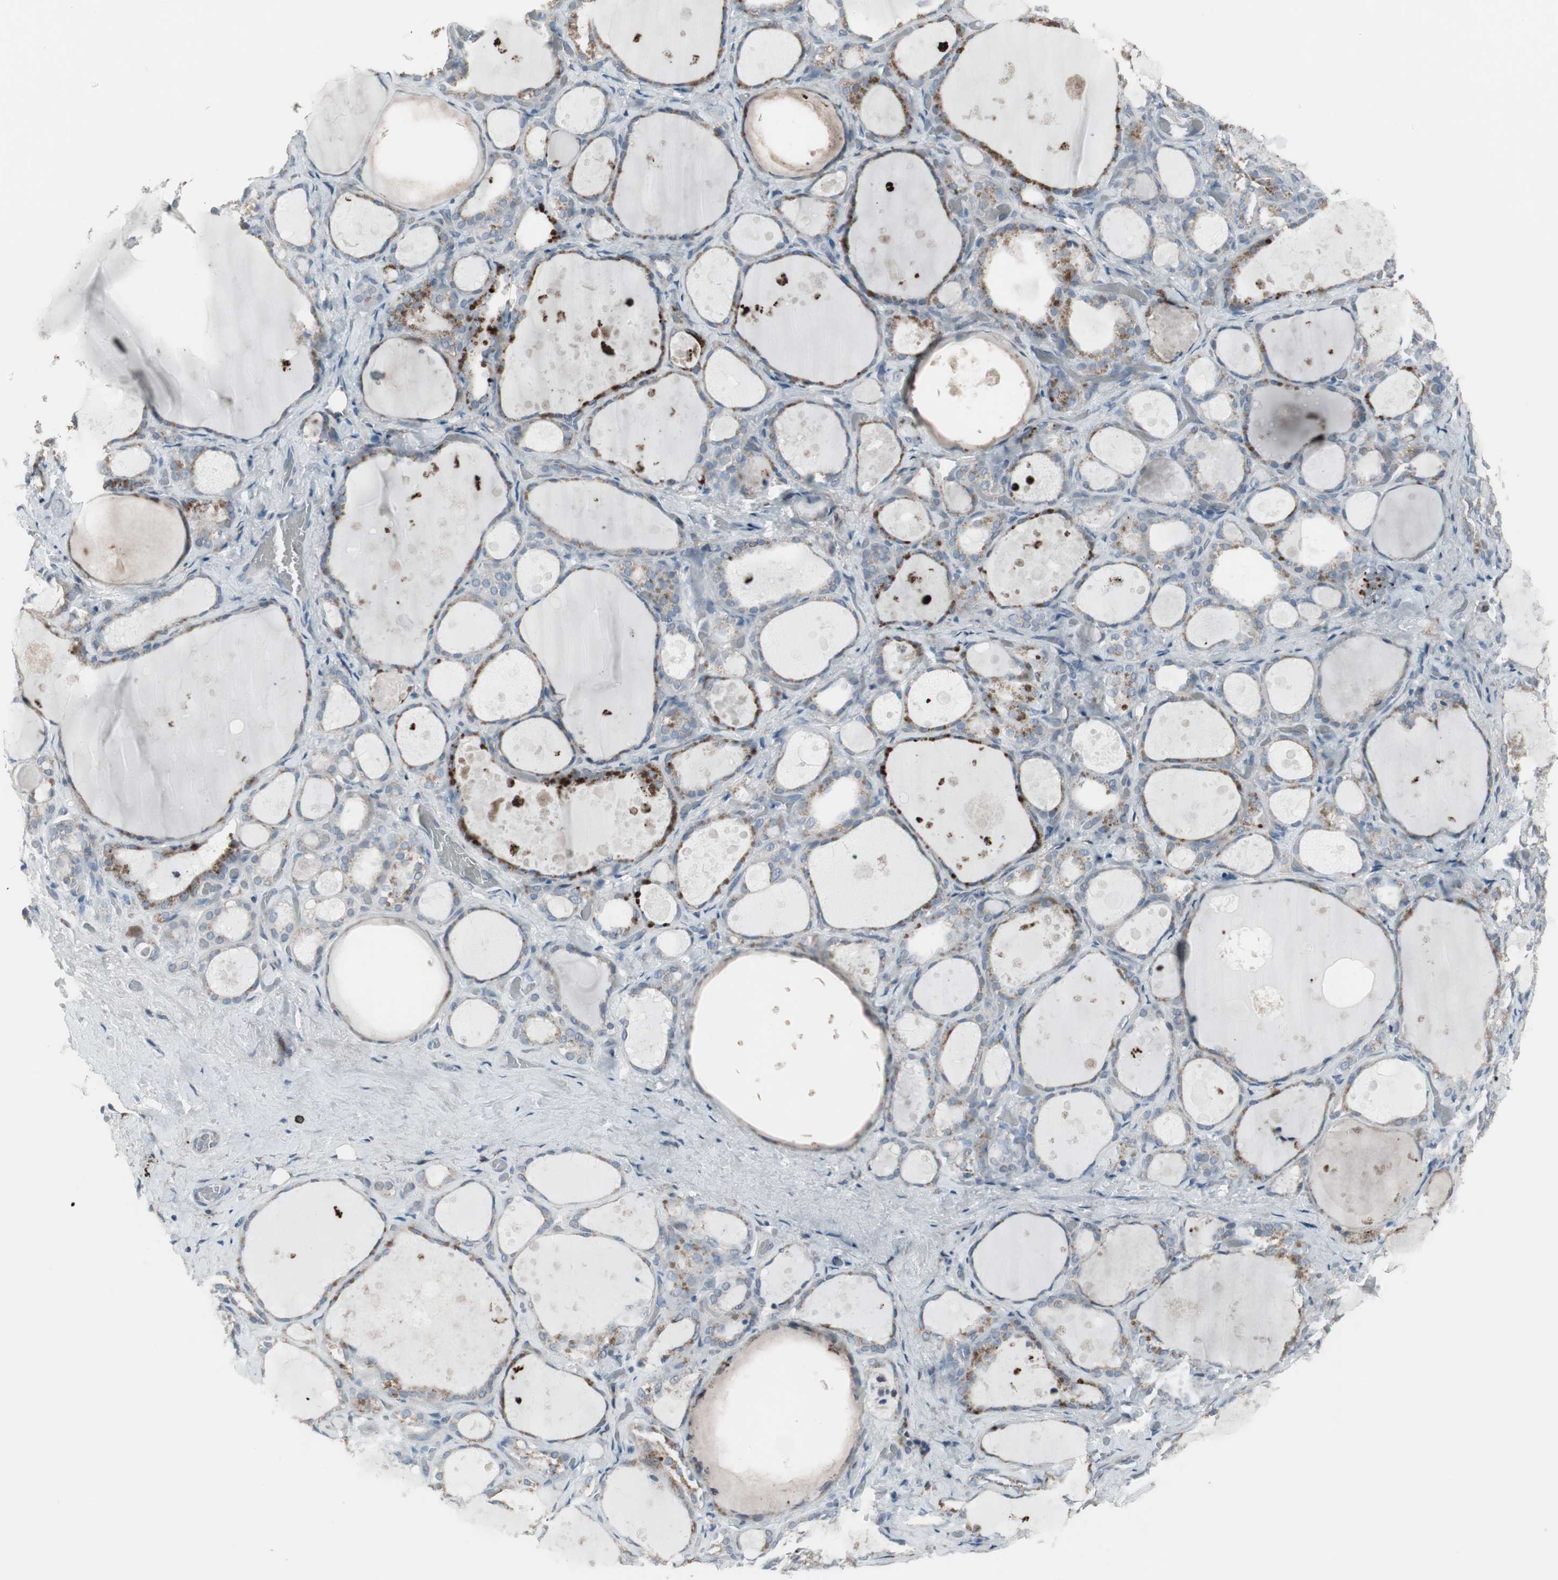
{"staining": {"intensity": "moderate", "quantity": "<25%", "location": "cytoplasmic/membranous"}, "tissue": "thyroid gland", "cell_type": "Glandular cells", "image_type": "normal", "snomed": [{"axis": "morphology", "description": "Normal tissue, NOS"}, {"axis": "topography", "description": "Thyroid gland"}], "caption": "A high-resolution micrograph shows immunohistochemistry (IHC) staining of benign thyroid gland, which demonstrates moderate cytoplasmic/membranous positivity in about <25% of glandular cells.", "gene": "ZSCAN32", "patient": {"sex": "female", "age": 75}}